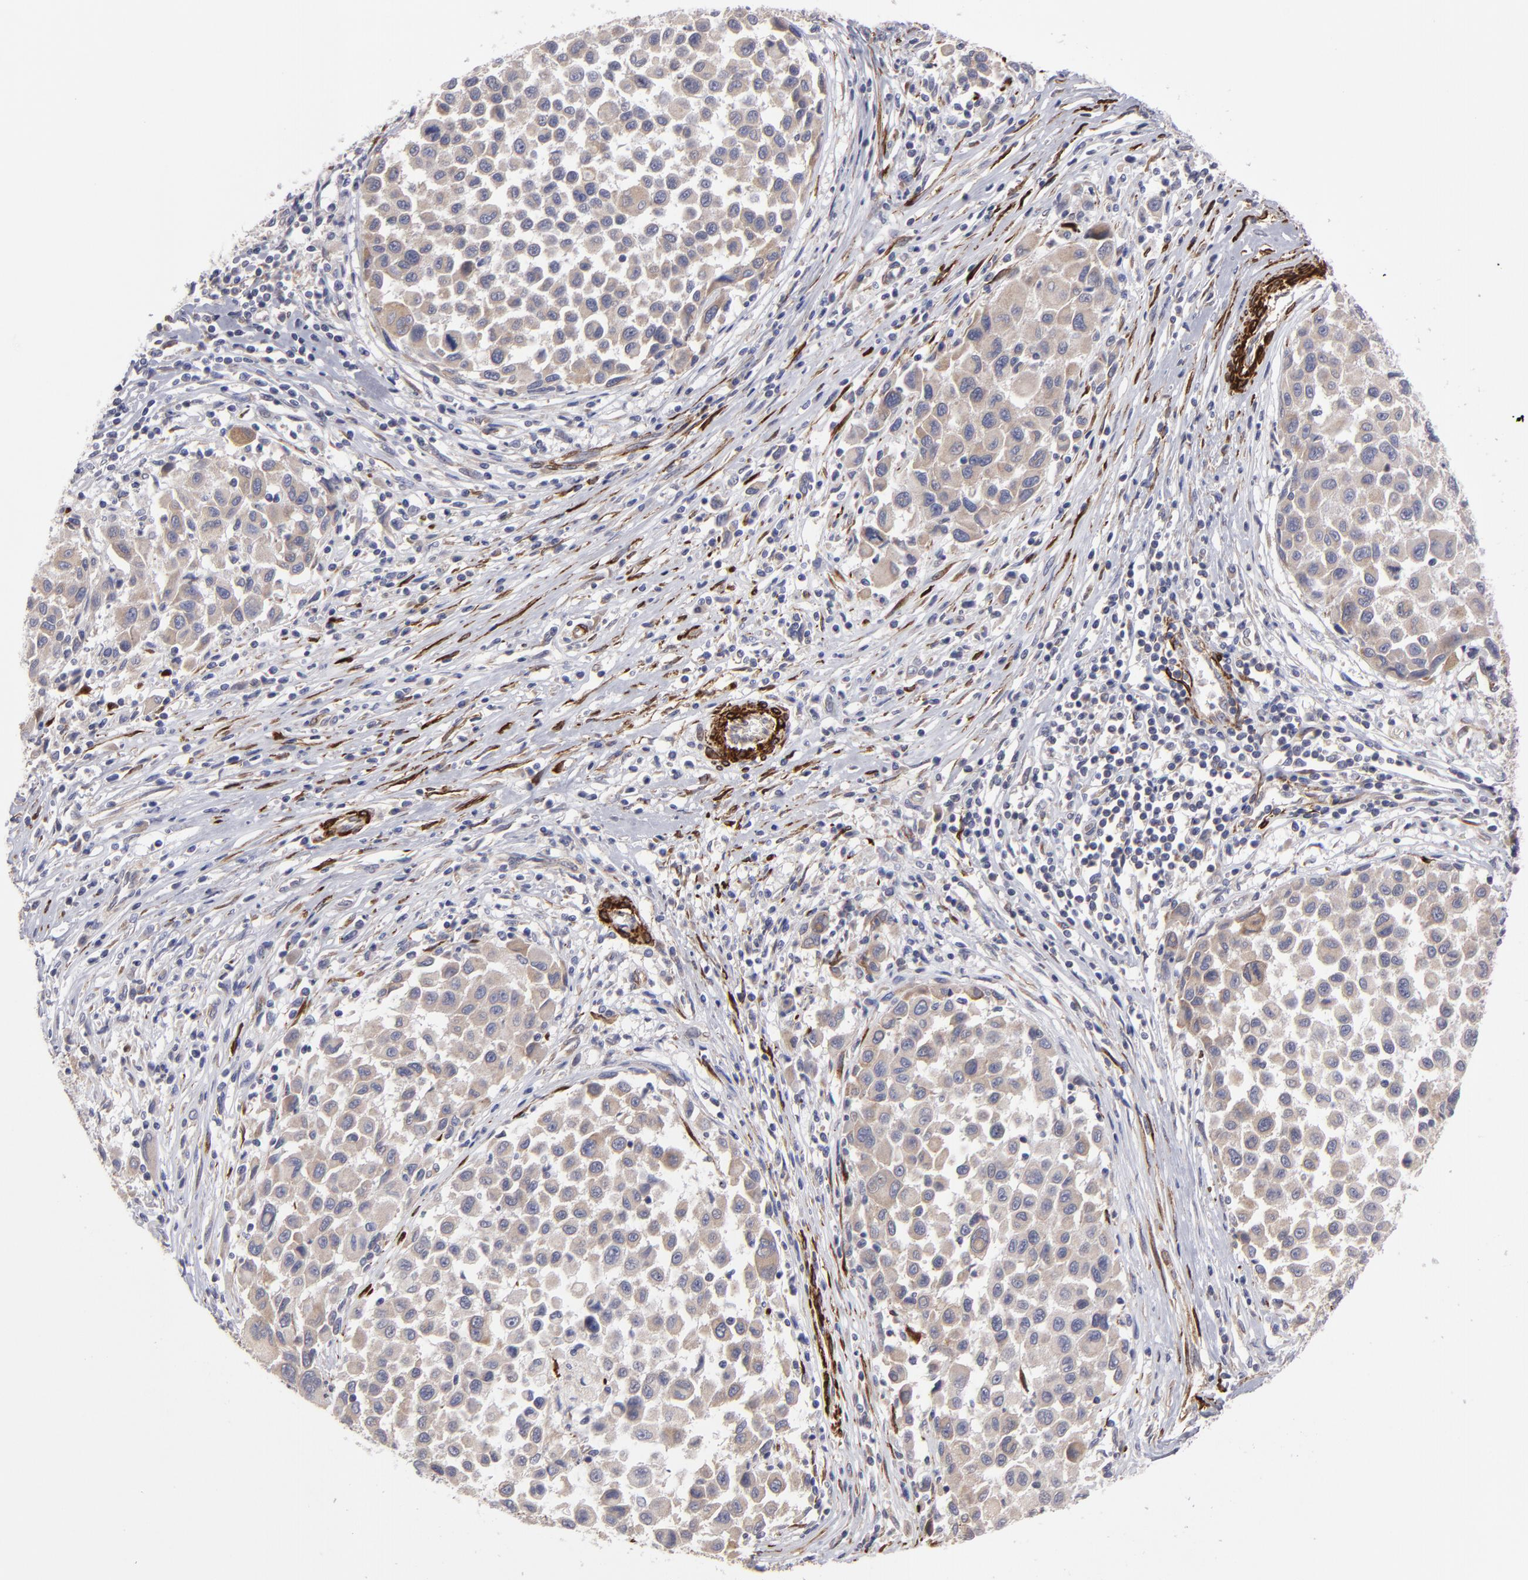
{"staining": {"intensity": "weak", "quantity": ">75%", "location": "cytoplasmic/membranous"}, "tissue": "melanoma", "cell_type": "Tumor cells", "image_type": "cancer", "snomed": [{"axis": "morphology", "description": "Malignant melanoma, Metastatic site"}, {"axis": "topography", "description": "Lymph node"}], "caption": "Tumor cells display weak cytoplasmic/membranous positivity in about >75% of cells in melanoma.", "gene": "SLMAP", "patient": {"sex": "male", "age": 61}}